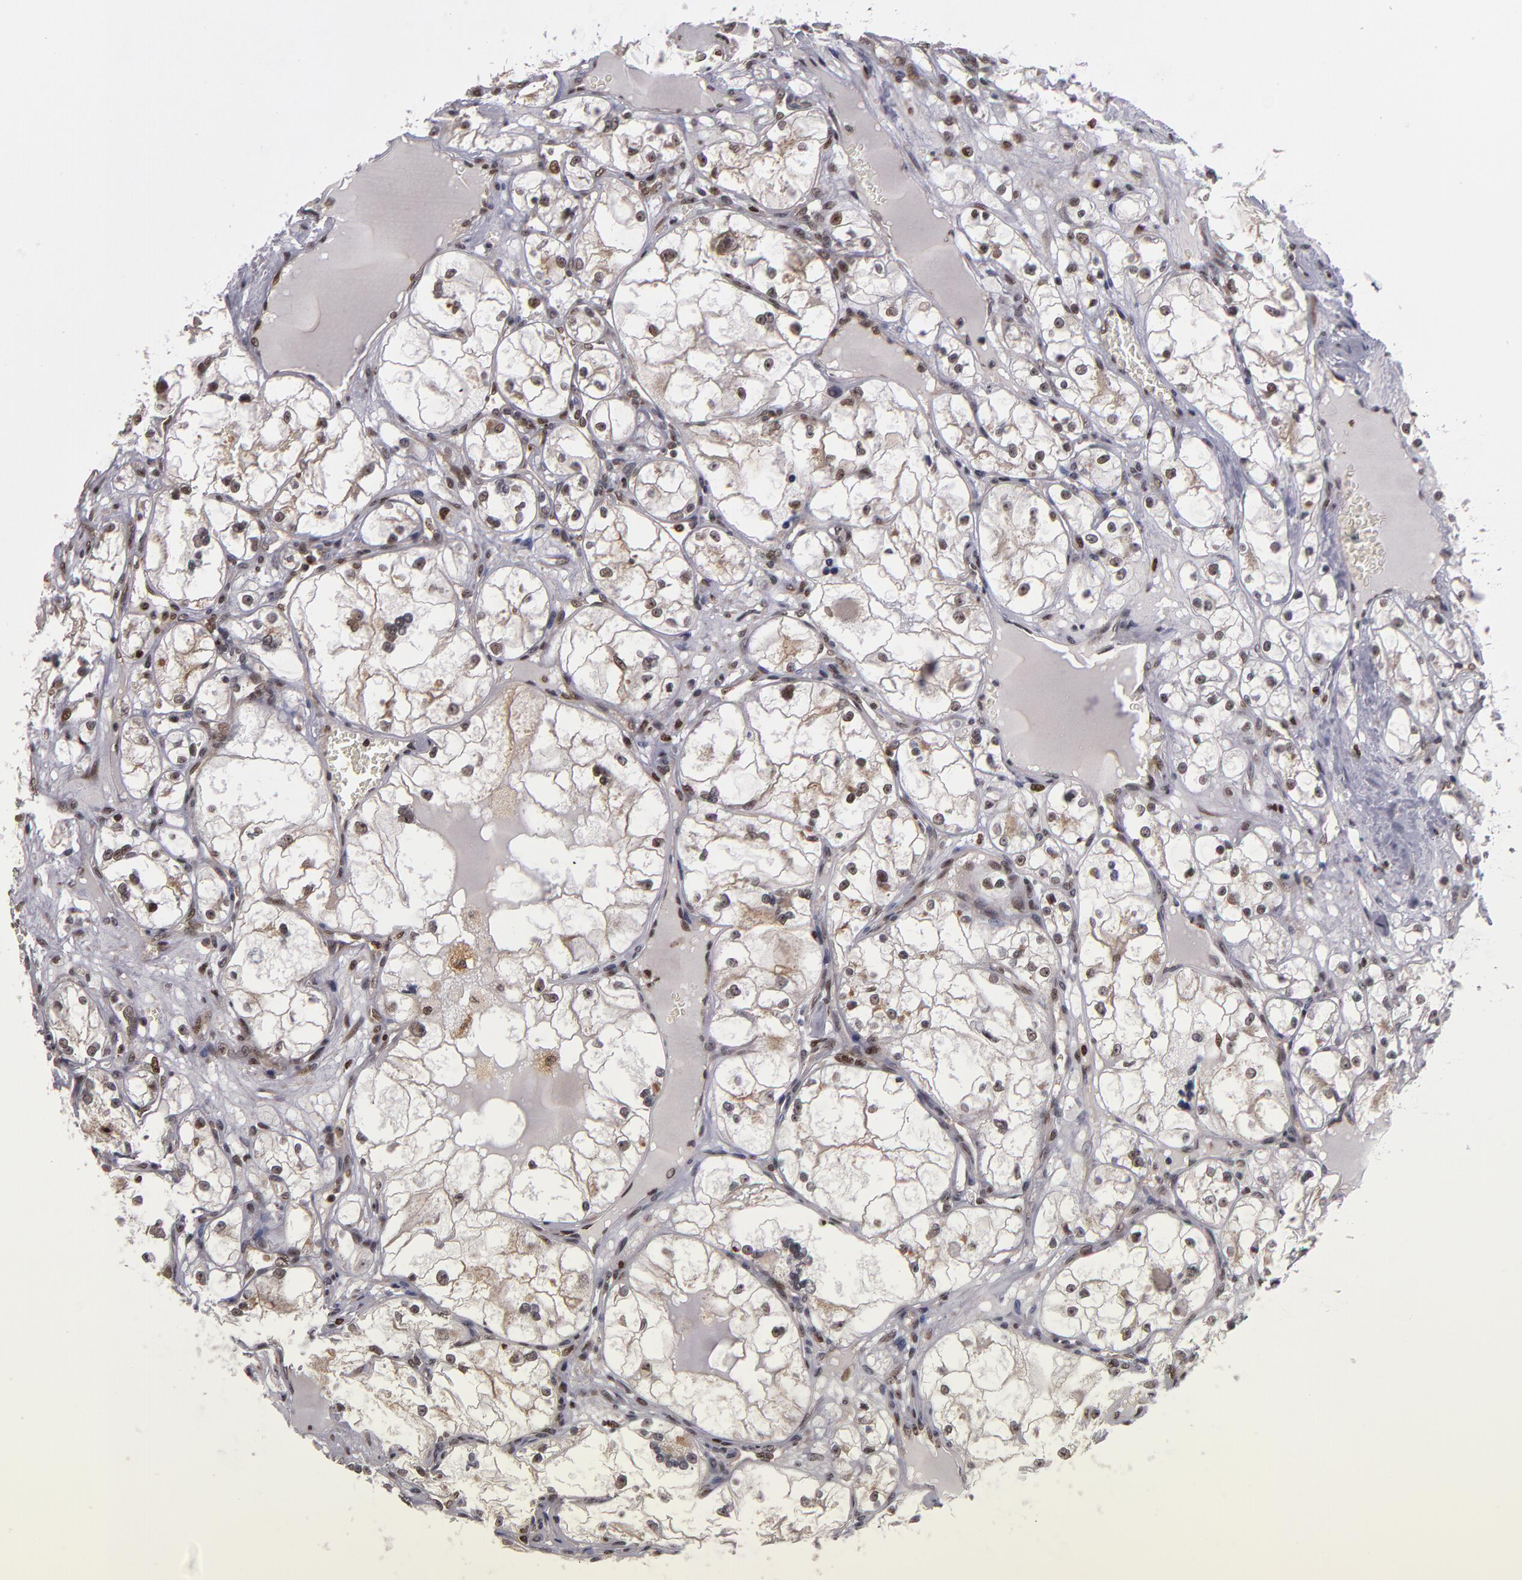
{"staining": {"intensity": "weak", "quantity": "25%-75%", "location": "nuclear"}, "tissue": "renal cancer", "cell_type": "Tumor cells", "image_type": "cancer", "snomed": [{"axis": "morphology", "description": "Adenocarcinoma, NOS"}, {"axis": "topography", "description": "Kidney"}], "caption": "Renal cancer (adenocarcinoma) stained with immunohistochemistry displays weak nuclear staining in about 25%-75% of tumor cells.", "gene": "KDM6A", "patient": {"sex": "male", "age": 61}}